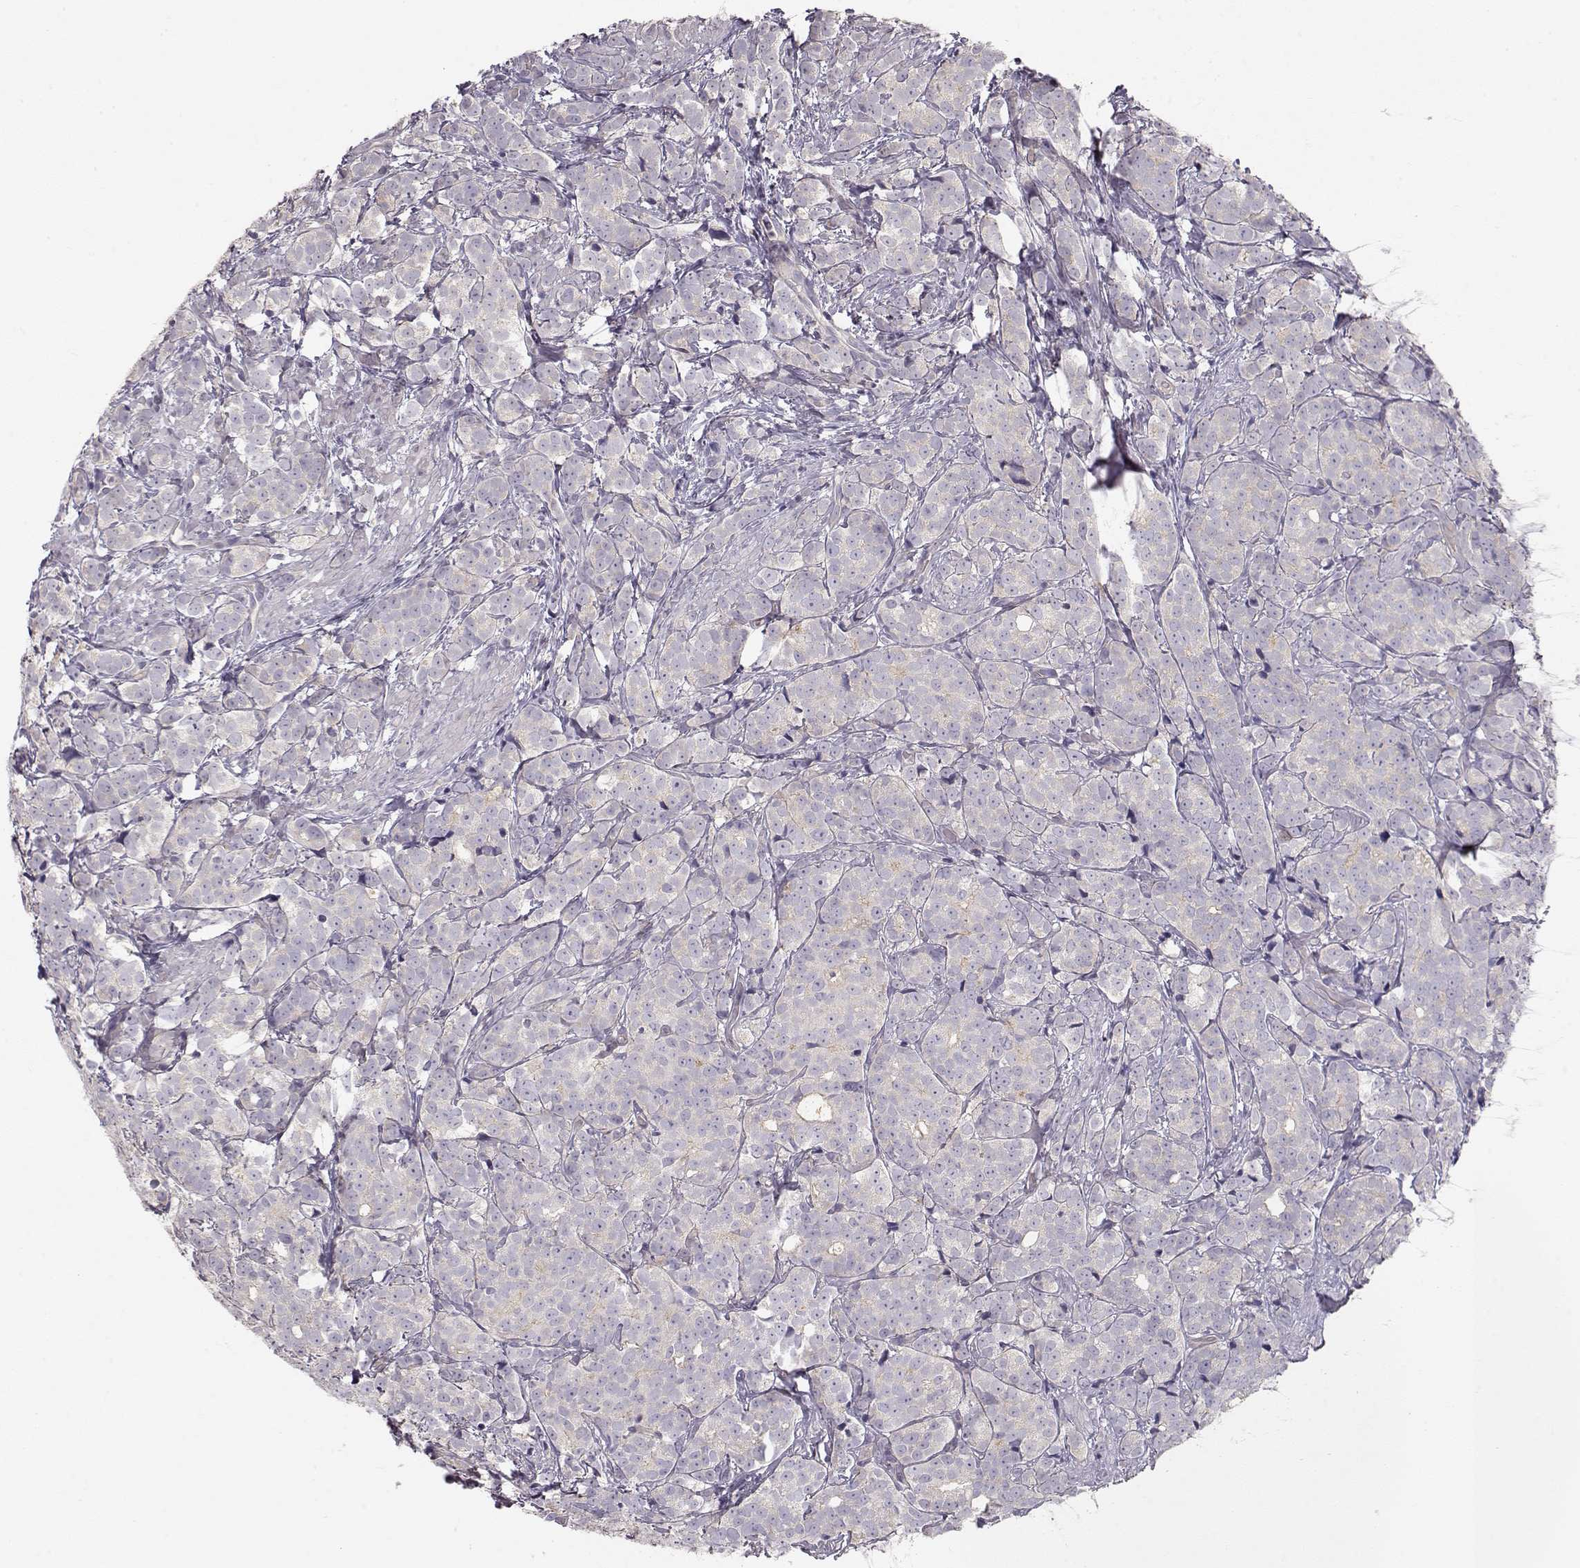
{"staining": {"intensity": "negative", "quantity": "none", "location": "none"}, "tissue": "prostate cancer", "cell_type": "Tumor cells", "image_type": "cancer", "snomed": [{"axis": "morphology", "description": "Adenocarcinoma, High grade"}, {"axis": "topography", "description": "Prostate"}], "caption": "An immunohistochemistry histopathology image of prostate cancer (high-grade adenocarcinoma) is shown. There is no staining in tumor cells of prostate cancer (high-grade adenocarcinoma).", "gene": "ARHGAP8", "patient": {"sex": "male", "age": 53}}